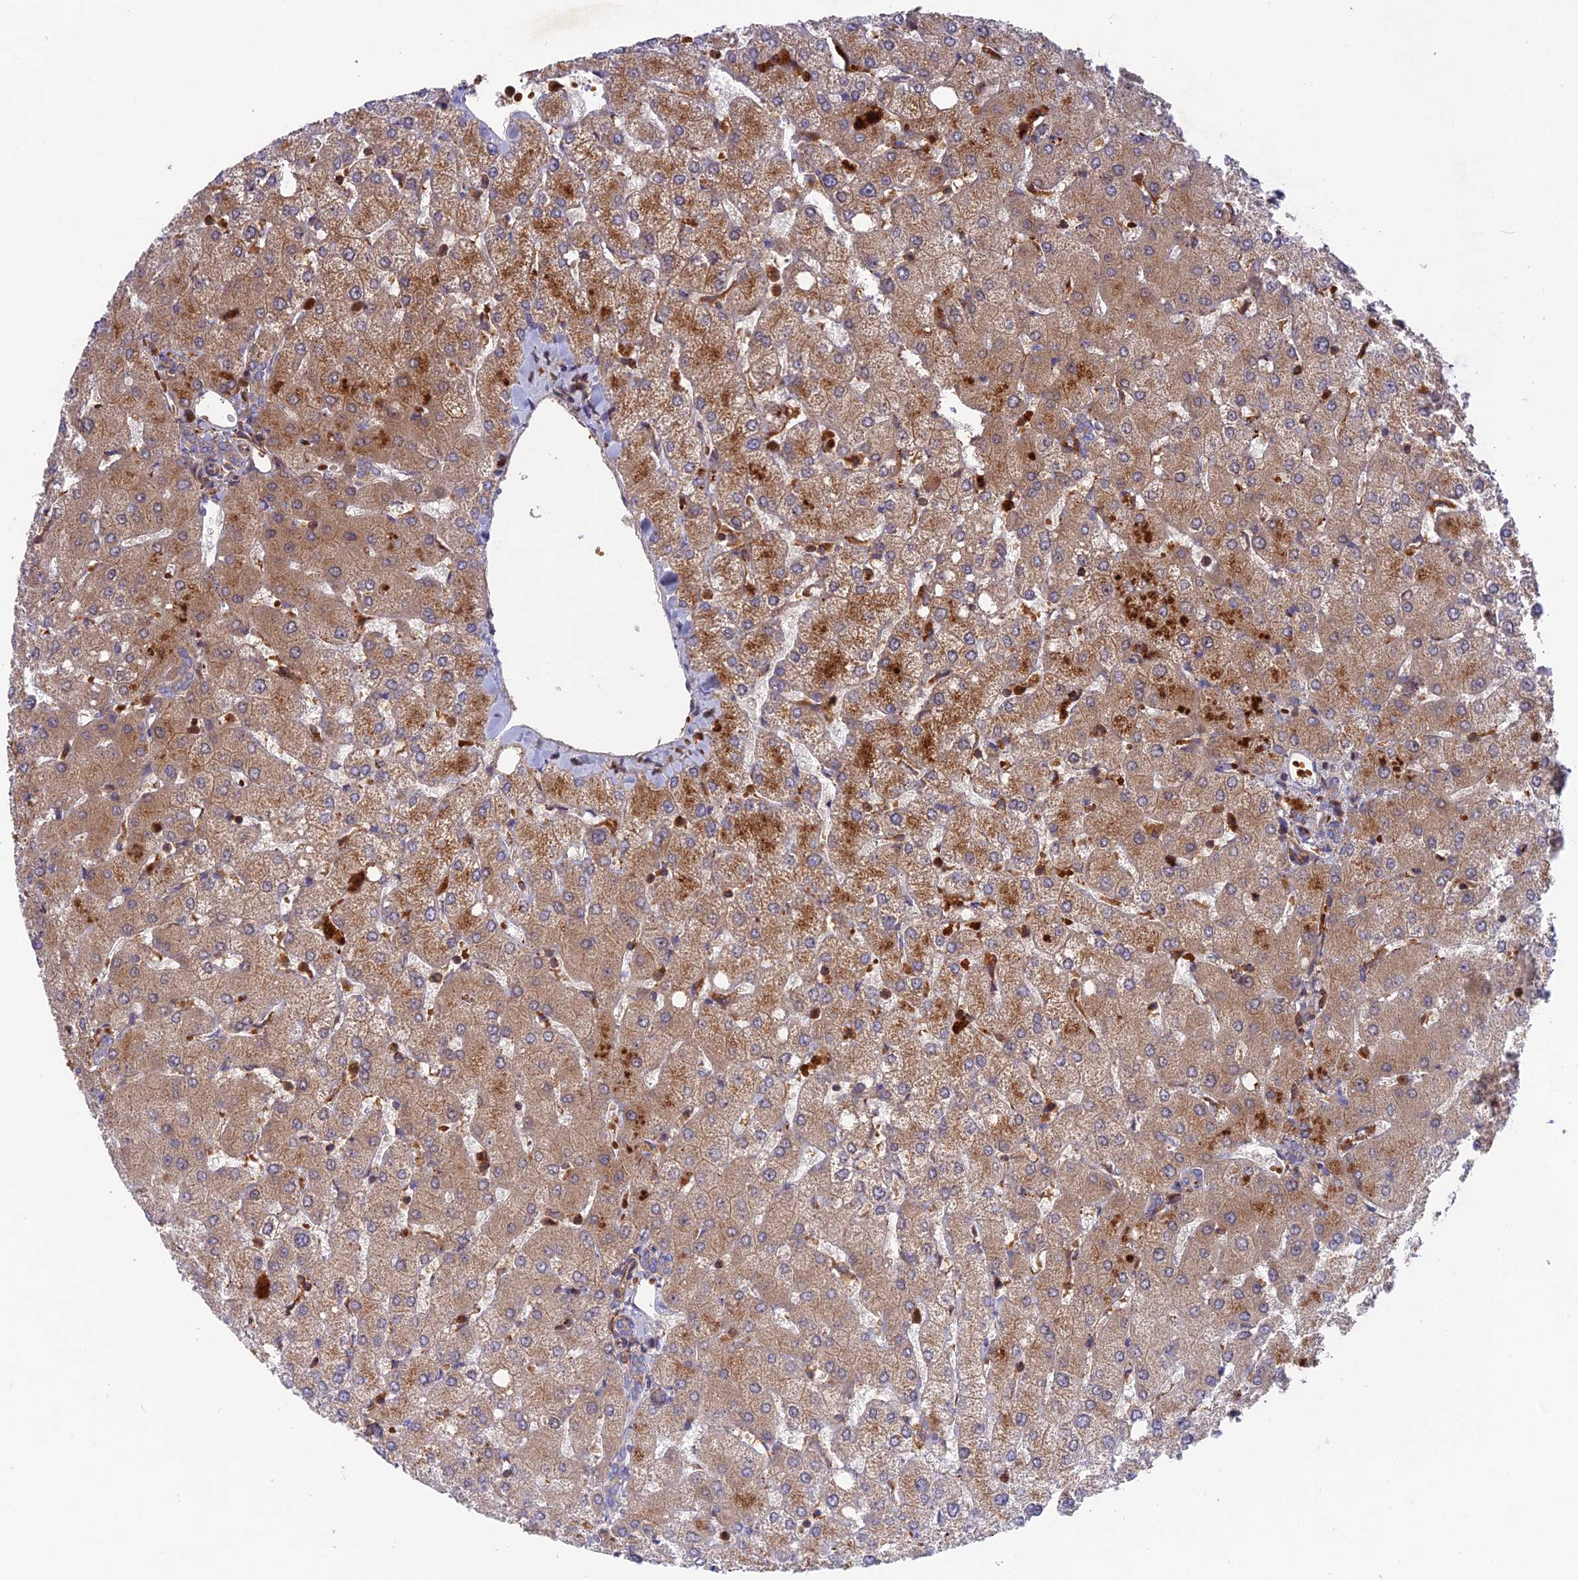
{"staining": {"intensity": "weak", "quantity": "25%-75%", "location": "cytoplasmic/membranous"}, "tissue": "liver", "cell_type": "Cholangiocytes", "image_type": "normal", "snomed": [{"axis": "morphology", "description": "Normal tissue, NOS"}, {"axis": "topography", "description": "Liver"}], "caption": "Liver stained with a protein marker displays weak staining in cholangiocytes.", "gene": "CPNE7", "patient": {"sex": "female", "age": 54}}